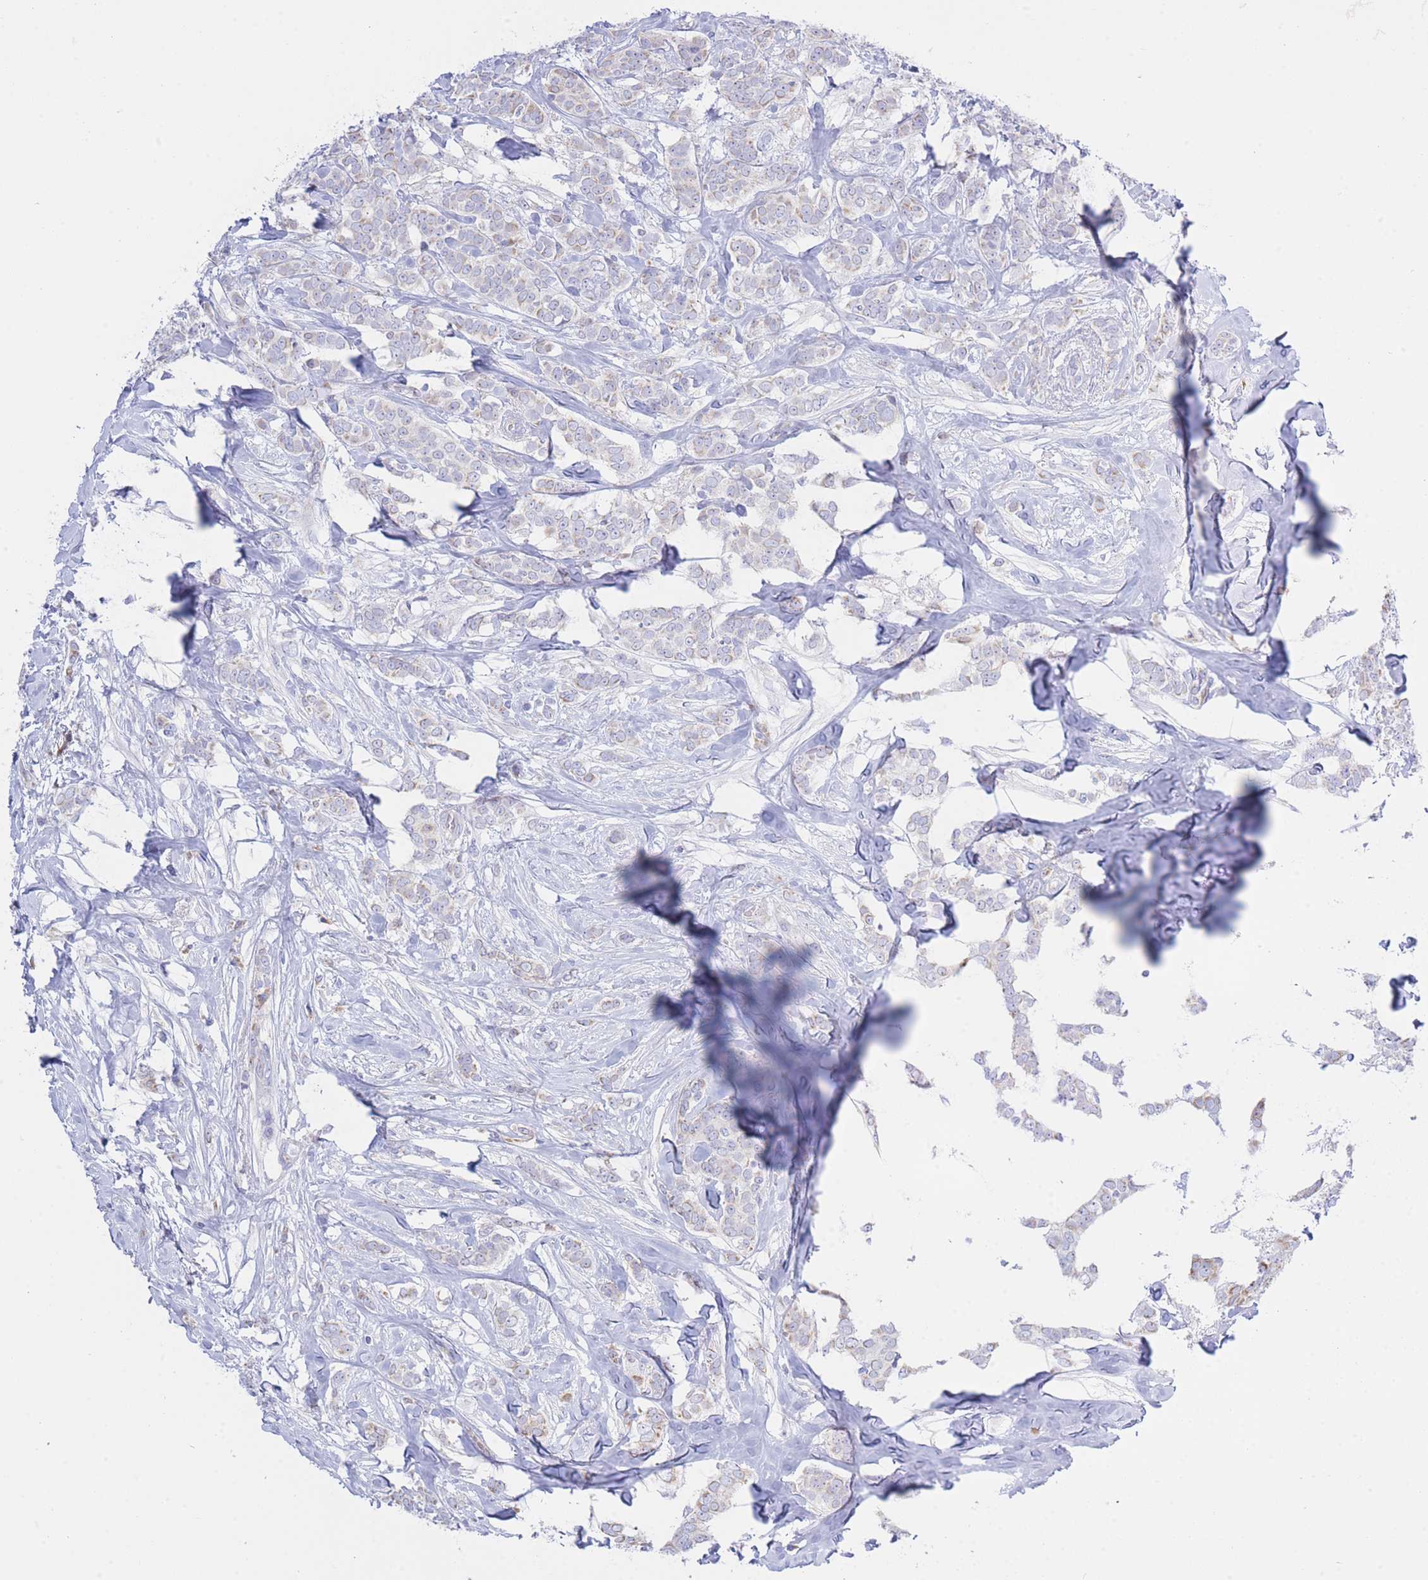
{"staining": {"intensity": "negative", "quantity": "none", "location": "none"}, "tissue": "breast cancer", "cell_type": "Tumor cells", "image_type": "cancer", "snomed": [{"axis": "morphology", "description": "Duct carcinoma"}, {"axis": "topography", "description": "Breast"}], "caption": "IHC photomicrograph of breast cancer stained for a protein (brown), which displays no positivity in tumor cells.", "gene": "NANP", "patient": {"sex": "female", "age": 72}}